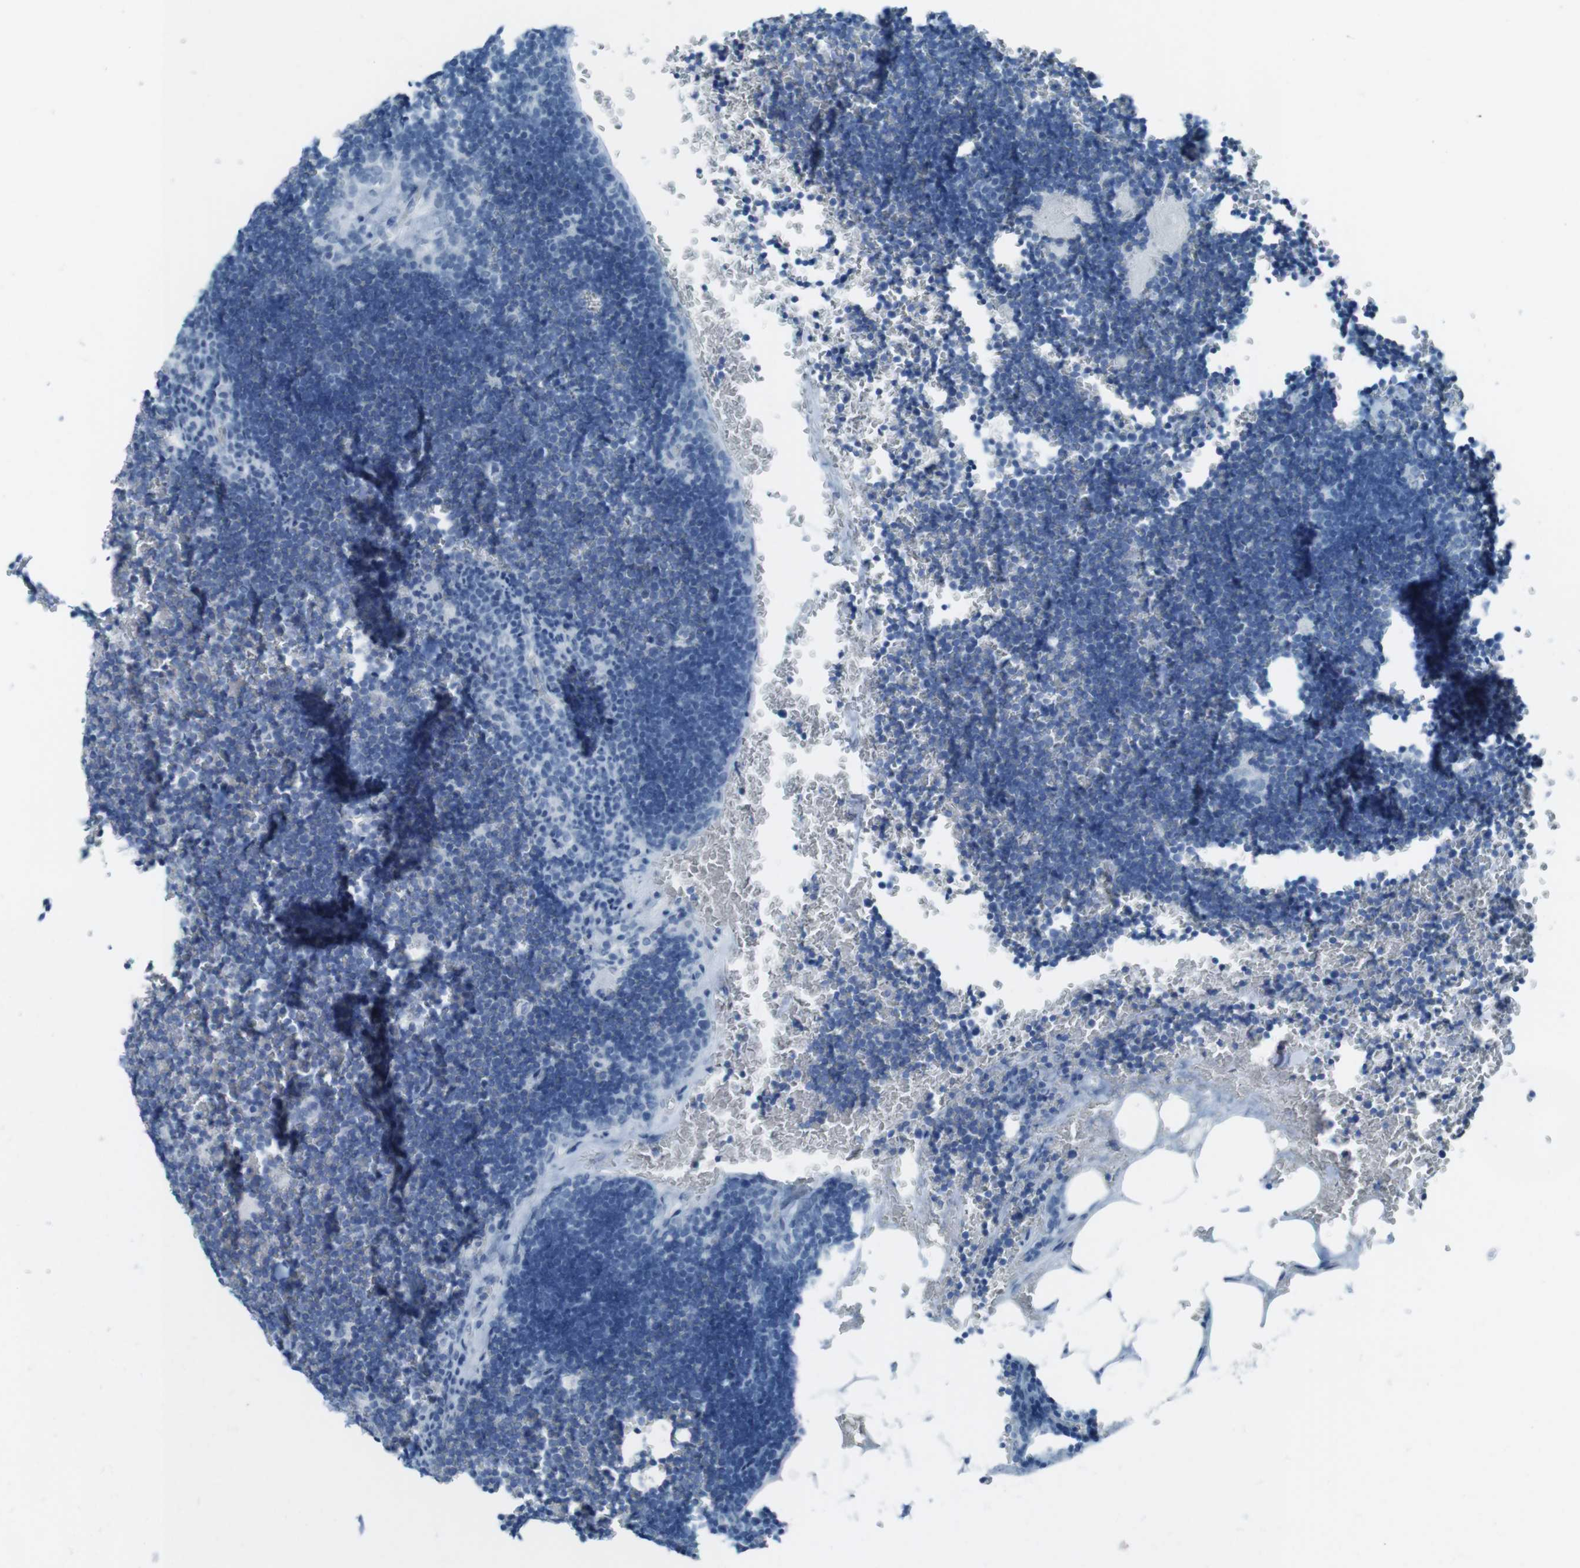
{"staining": {"intensity": "negative", "quantity": "none", "location": "none"}, "tissue": "lymph node", "cell_type": "Germinal center cells", "image_type": "normal", "snomed": [{"axis": "morphology", "description": "Normal tissue, NOS"}, {"axis": "topography", "description": "Lymph node"}], "caption": "This is a histopathology image of IHC staining of normal lymph node, which shows no staining in germinal center cells.", "gene": "TMEM207", "patient": {"sex": "male", "age": 33}}